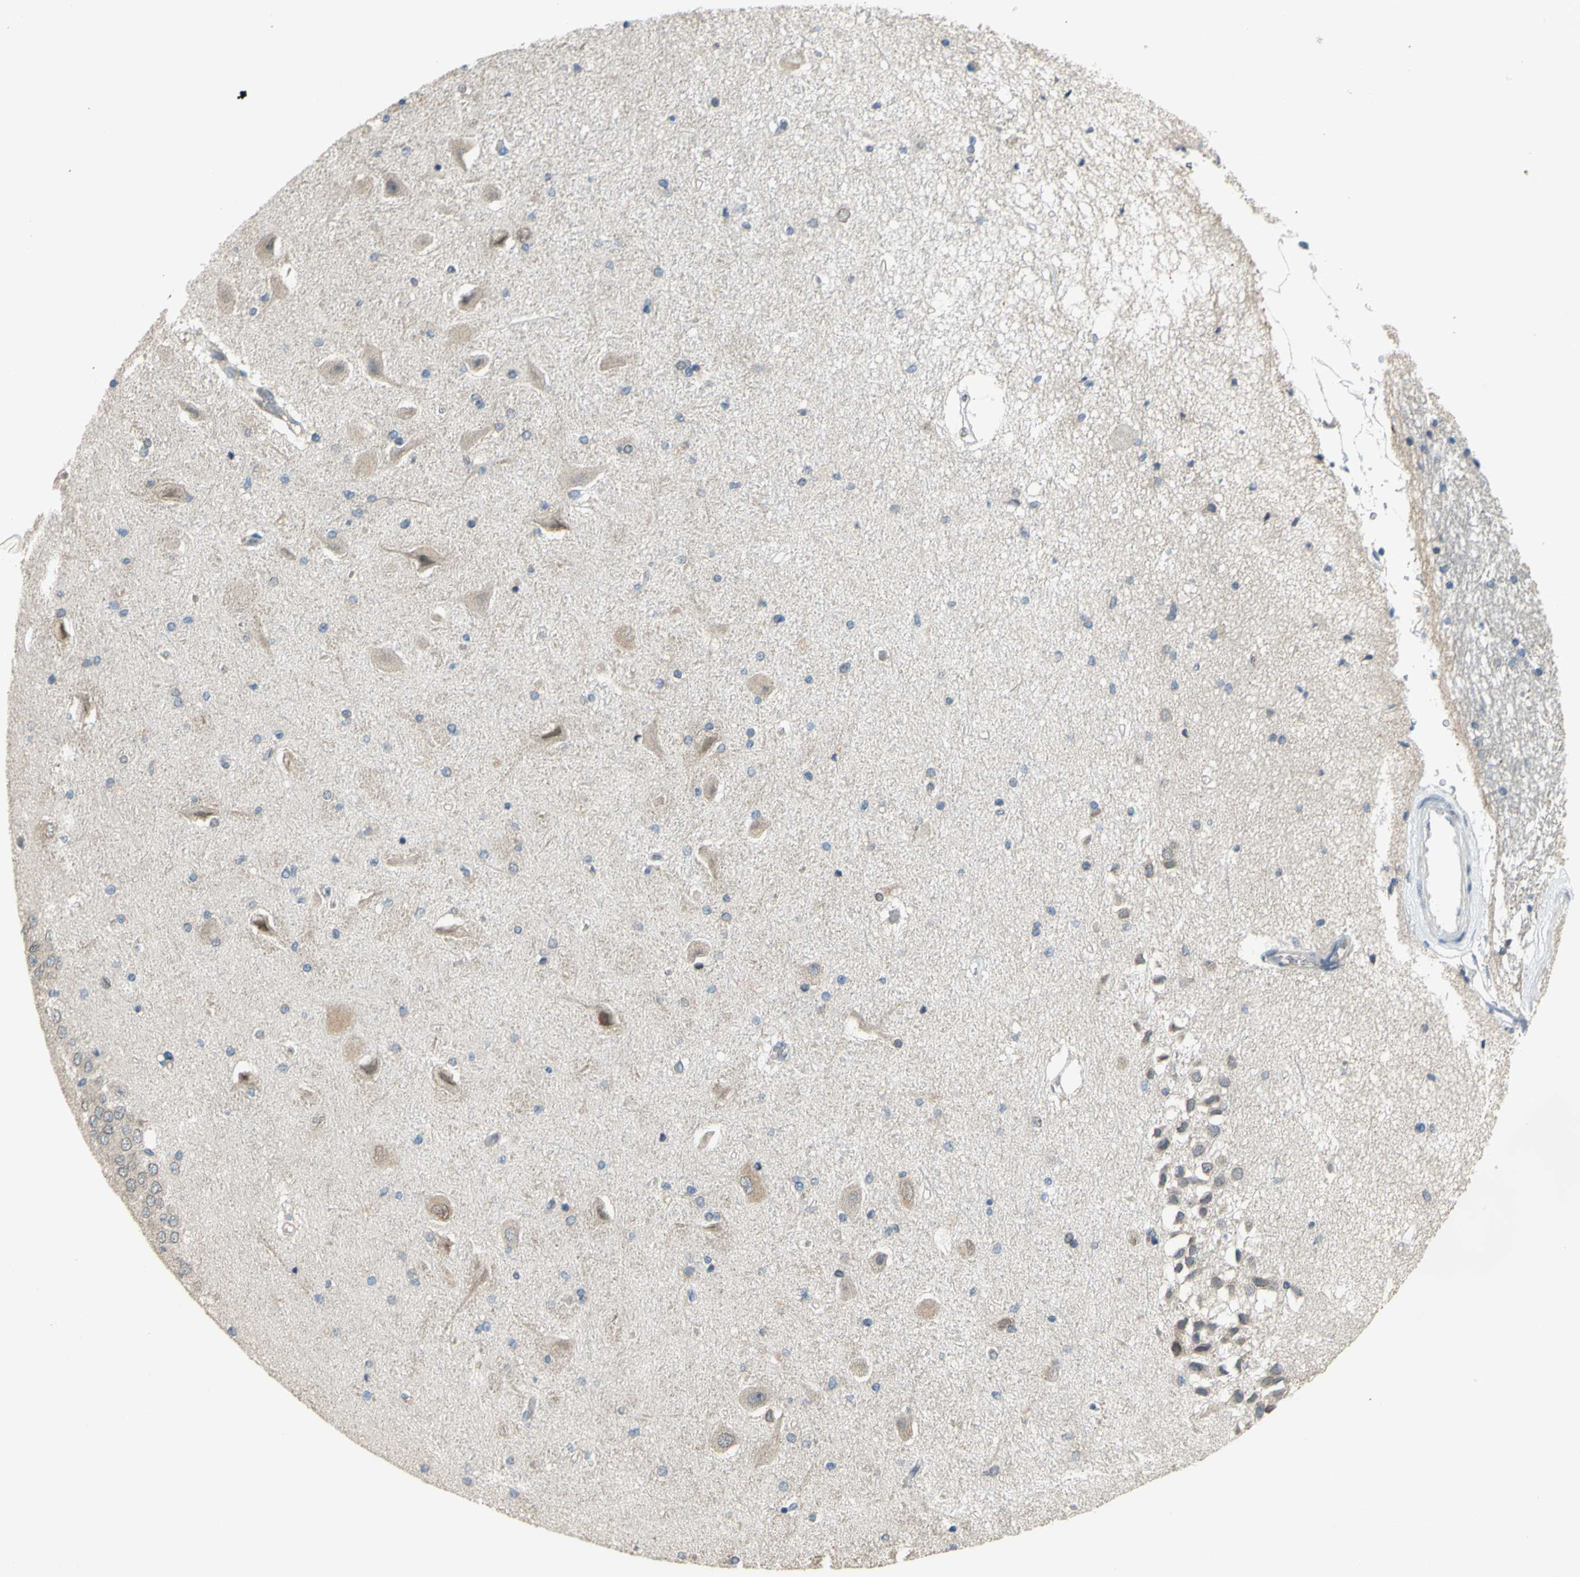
{"staining": {"intensity": "negative", "quantity": "none", "location": "none"}, "tissue": "hippocampus", "cell_type": "Glial cells", "image_type": "normal", "snomed": [{"axis": "morphology", "description": "Normal tissue, NOS"}, {"axis": "topography", "description": "Hippocampus"}], "caption": "This is a image of immunohistochemistry staining of benign hippocampus, which shows no staining in glial cells. (DAB immunohistochemistry (IHC) with hematoxylin counter stain).", "gene": "ZNF184", "patient": {"sex": "female", "age": 54}}